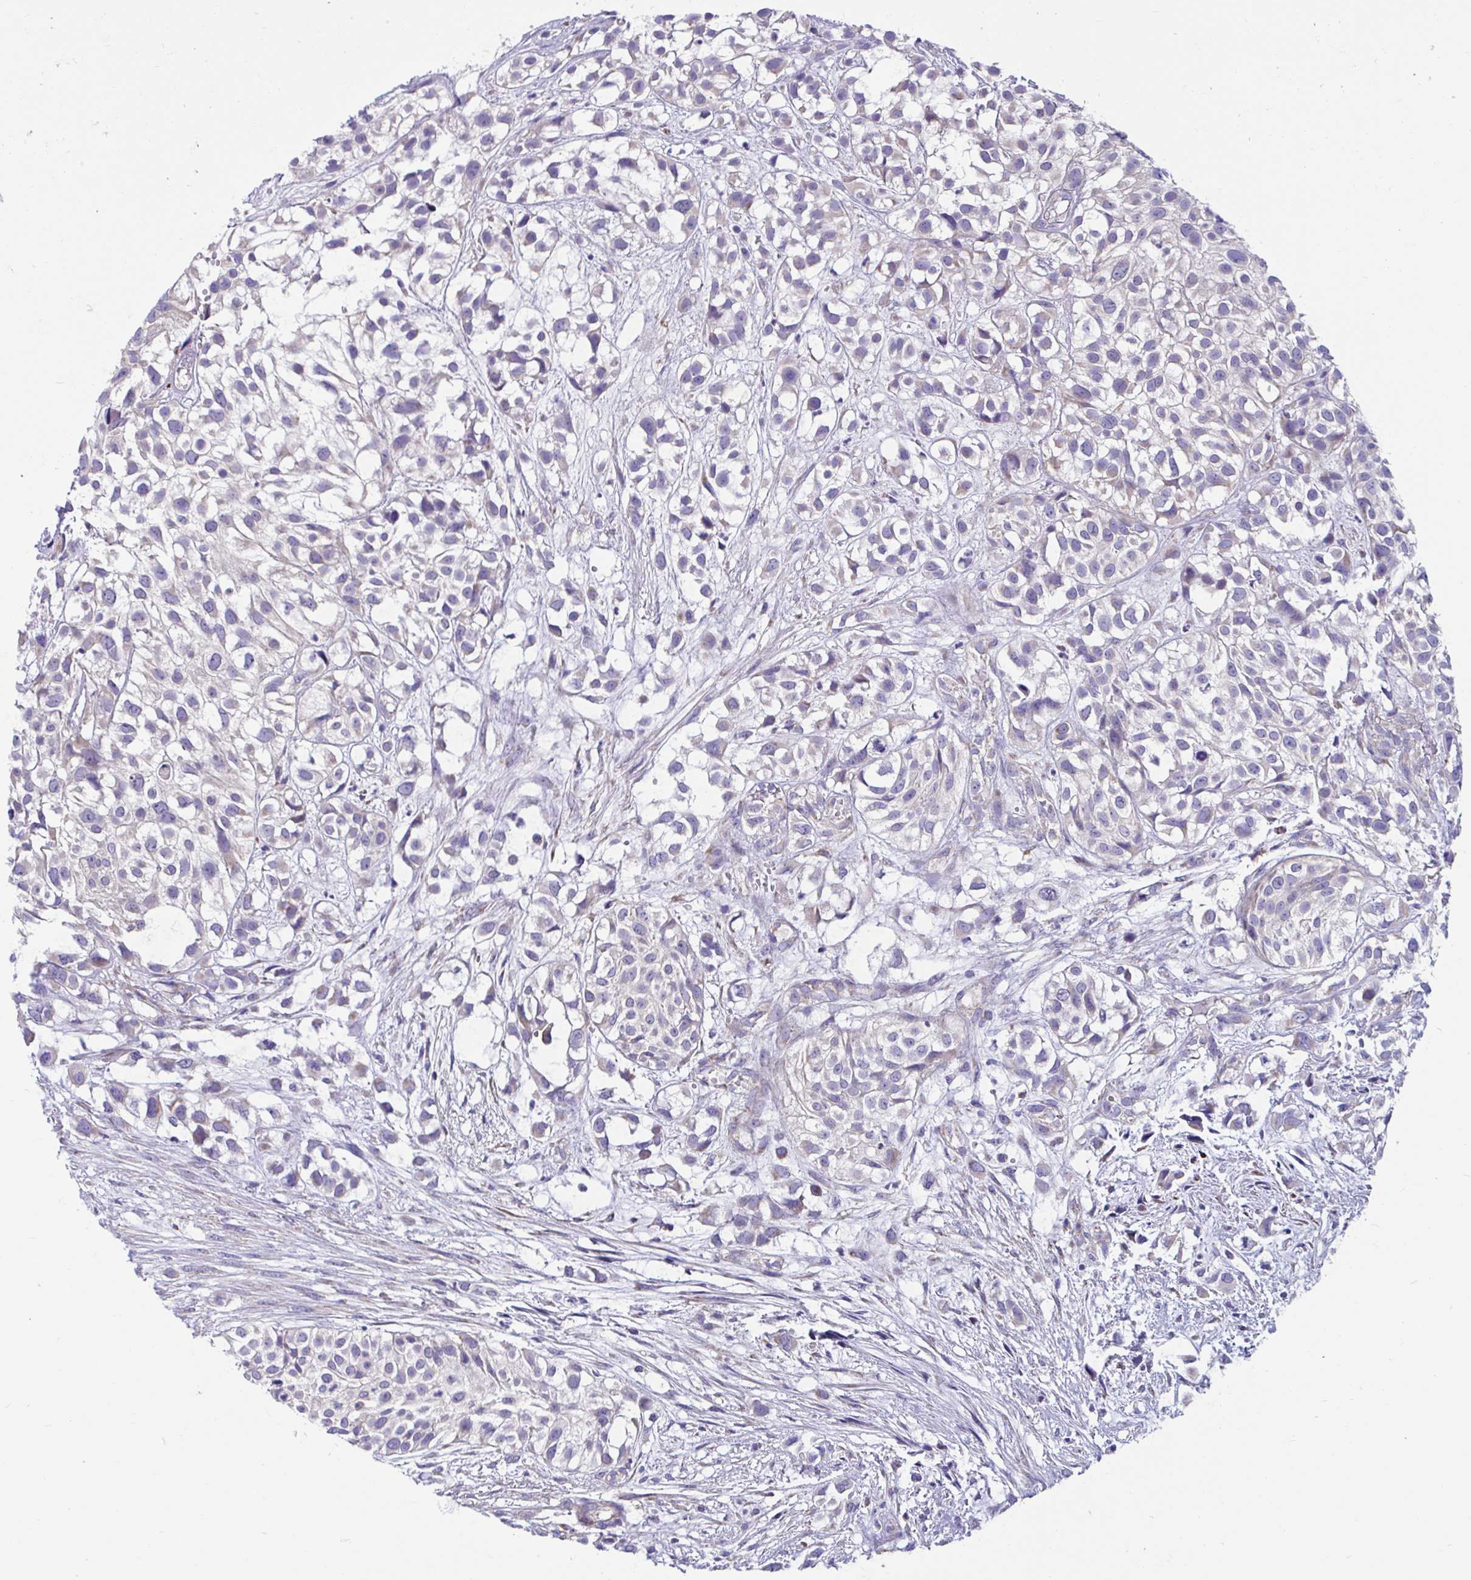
{"staining": {"intensity": "weak", "quantity": "<25%", "location": "cytoplasmic/membranous"}, "tissue": "urothelial cancer", "cell_type": "Tumor cells", "image_type": "cancer", "snomed": [{"axis": "morphology", "description": "Urothelial carcinoma, High grade"}, {"axis": "topography", "description": "Urinary bladder"}], "caption": "Immunohistochemical staining of high-grade urothelial carcinoma shows no significant staining in tumor cells.", "gene": "OR13A1", "patient": {"sex": "male", "age": 56}}